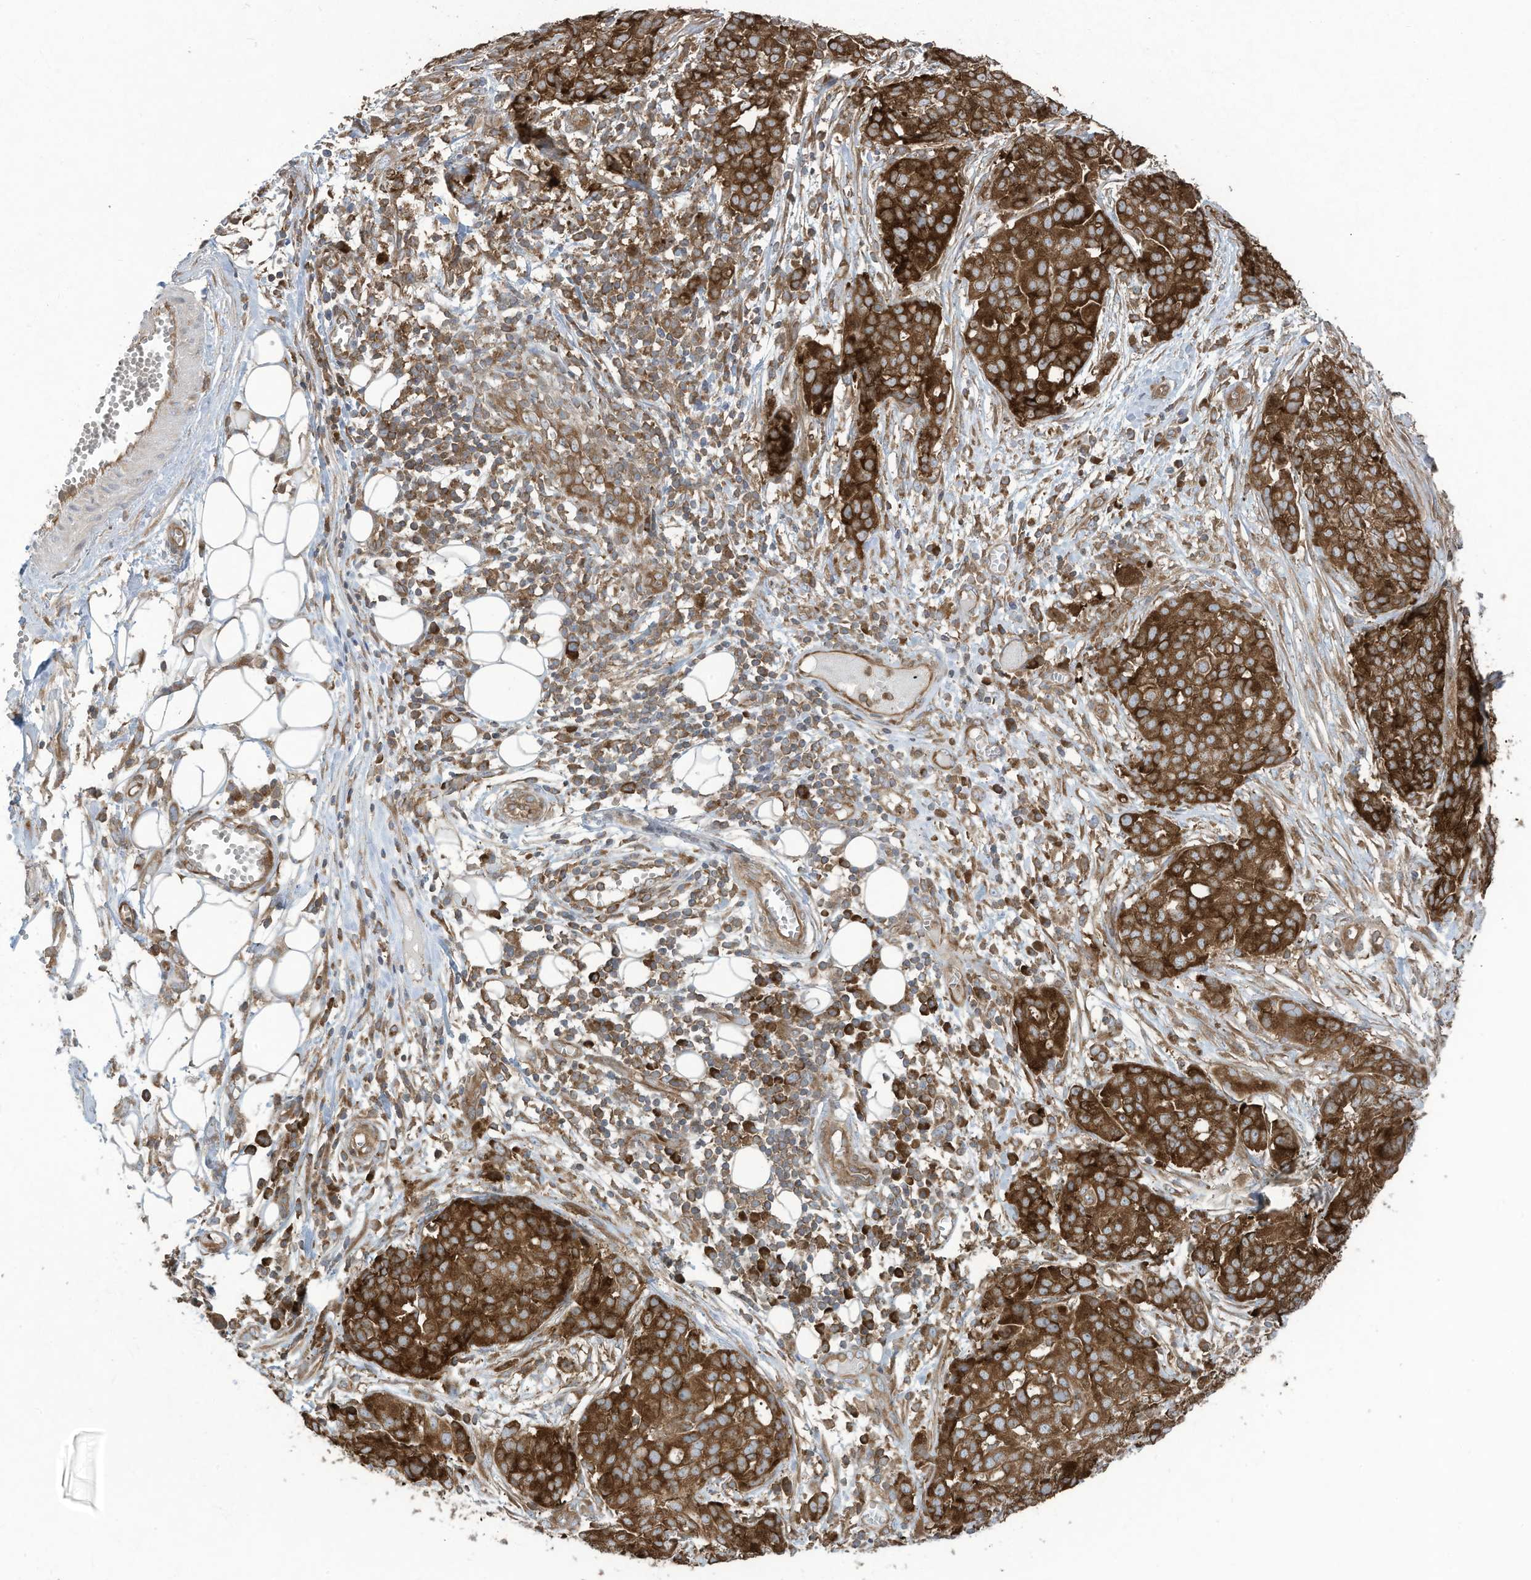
{"staining": {"intensity": "strong", "quantity": ">75%", "location": "cytoplasmic/membranous"}, "tissue": "ovarian cancer", "cell_type": "Tumor cells", "image_type": "cancer", "snomed": [{"axis": "morphology", "description": "Cystadenocarcinoma, serous, NOS"}, {"axis": "topography", "description": "Soft tissue"}, {"axis": "topography", "description": "Ovary"}], "caption": "Immunohistochemistry (IHC) micrograph of human serous cystadenocarcinoma (ovarian) stained for a protein (brown), which shows high levels of strong cytoplasmic/membranous staining in approximately >75% of tumor cells.", "gene": "OLA1", "patient": {"sex": "female", "age": 57}}